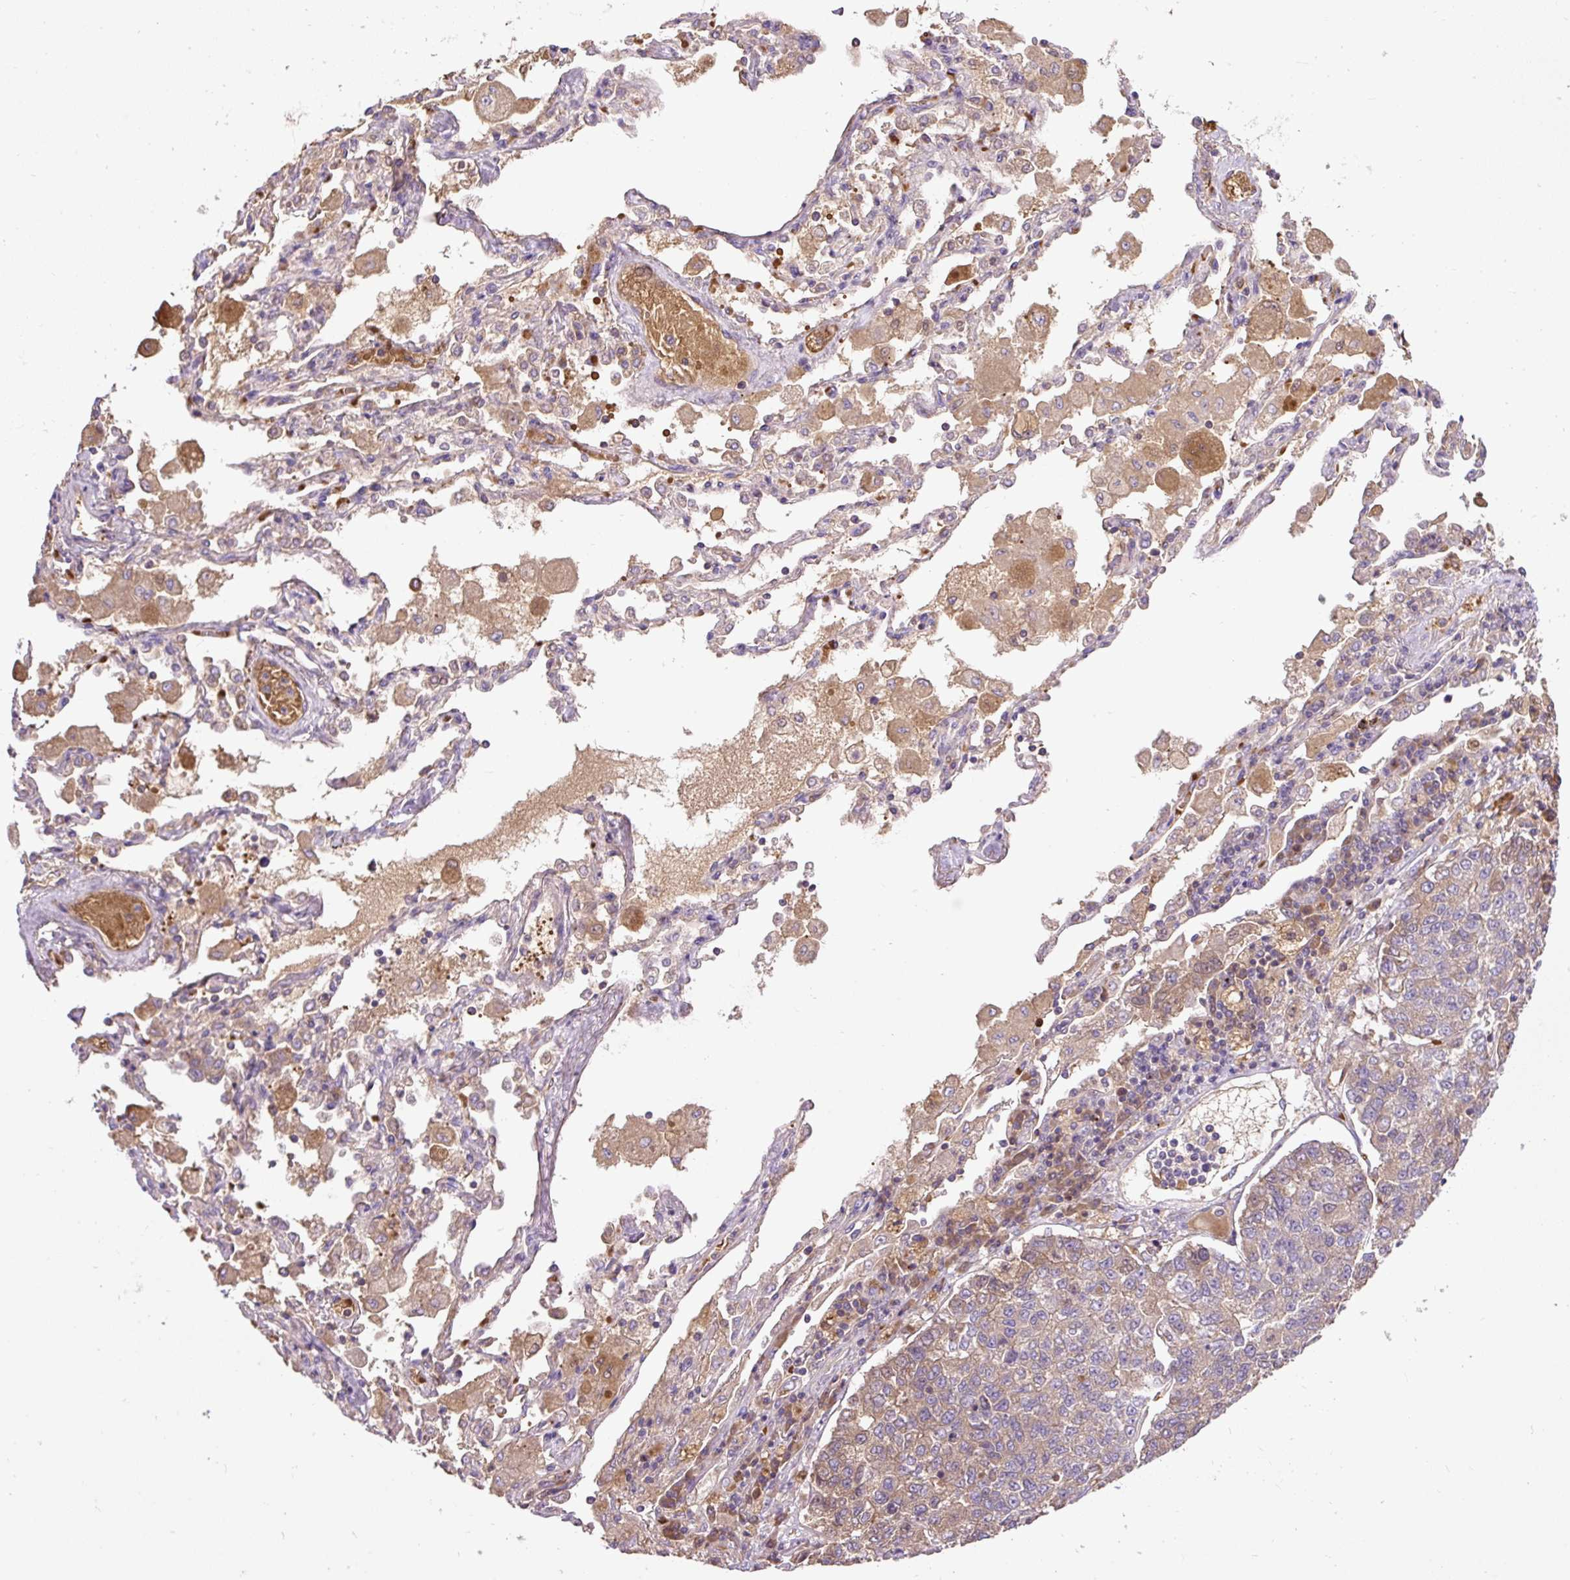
{"staining": {"intensity": "weak", "quantity": ">75%", "location": "cytoplasmic/membranous"}, "tissue": "lung cancer", "cell_type": "Tumor cells", "image_type": "cancer", "snomed": [{"axis": "morphology", "description": "Adenocarcinoma, NOS"}, {"axis": "topography", "description": "Lung"}], "caption": "Immunohistochemical staining of lung adenocarcinoma demonstrates low levels of weak cytoplasmic/membranous expression in about >75% of tumor cells. (Stains: DAB (3,3'-diaminobenzidine) in brown, nuclei in blue, Microscopy: brightfield microscopy at high magnification).", "gene": "CXCL13", "patient": {"sex": "male", "age": 49}}